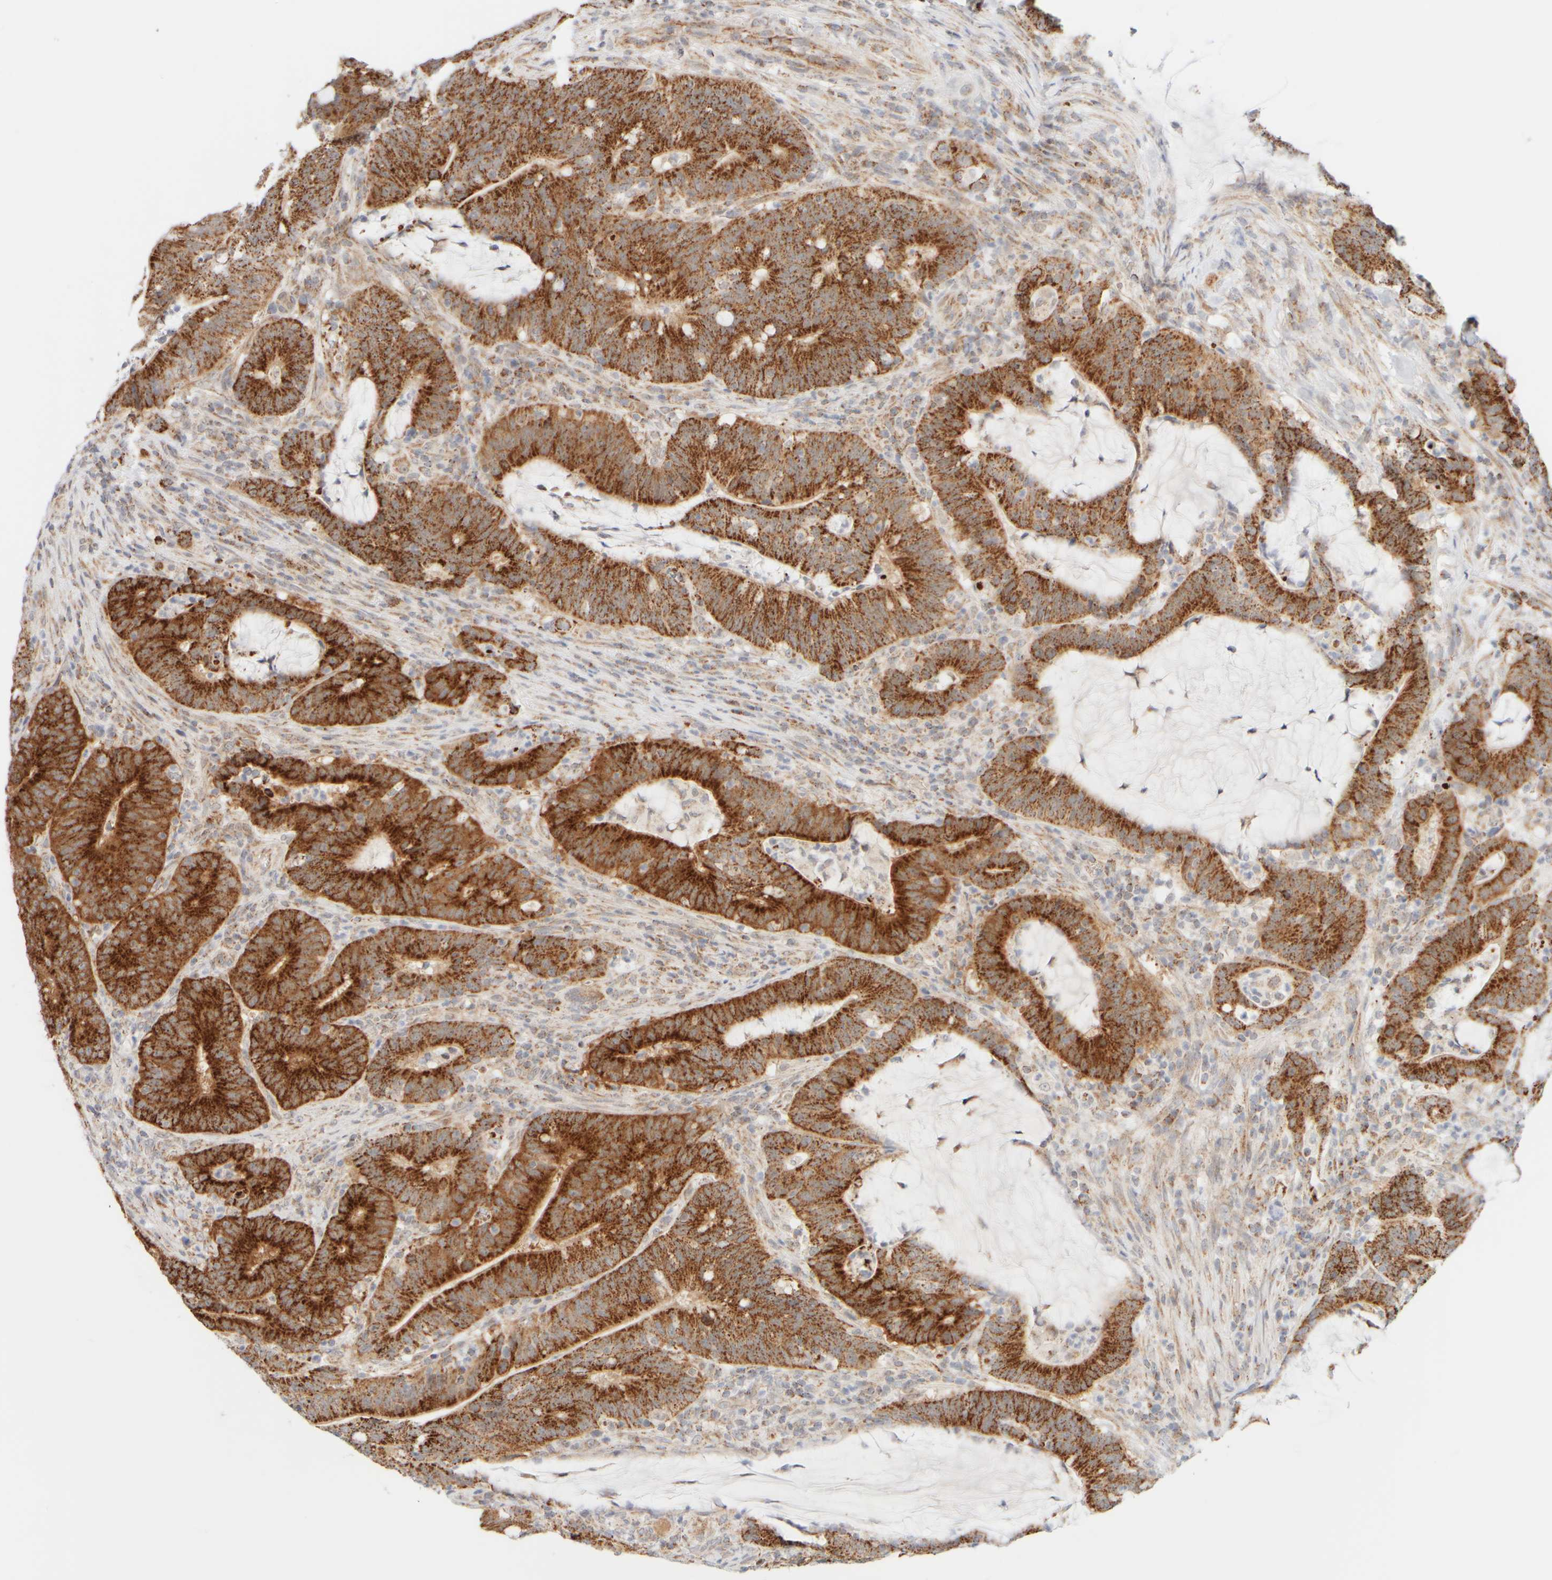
{"staining": {"intensity": "strong", "quantity": ">75%", "location": "cytoplasmic/membranous"}, "tissue": "colorectal cancer", "cell_type": "Tumor cells", "image_type": "cancer", "snomed": [{"axis": "morphology", "description": "Adenocarcinoma, NOS"}, {"axis": "topography", "description": "Colon"}], "caption": "Human adenocarcinoma (colorectal) stained with a brown dye exhibits strong cytoplasmic/membranous positive expression in about >75% of tumor cells.", "gene": "PPM1K", "patient": {"sex": "female", "age": 66}}